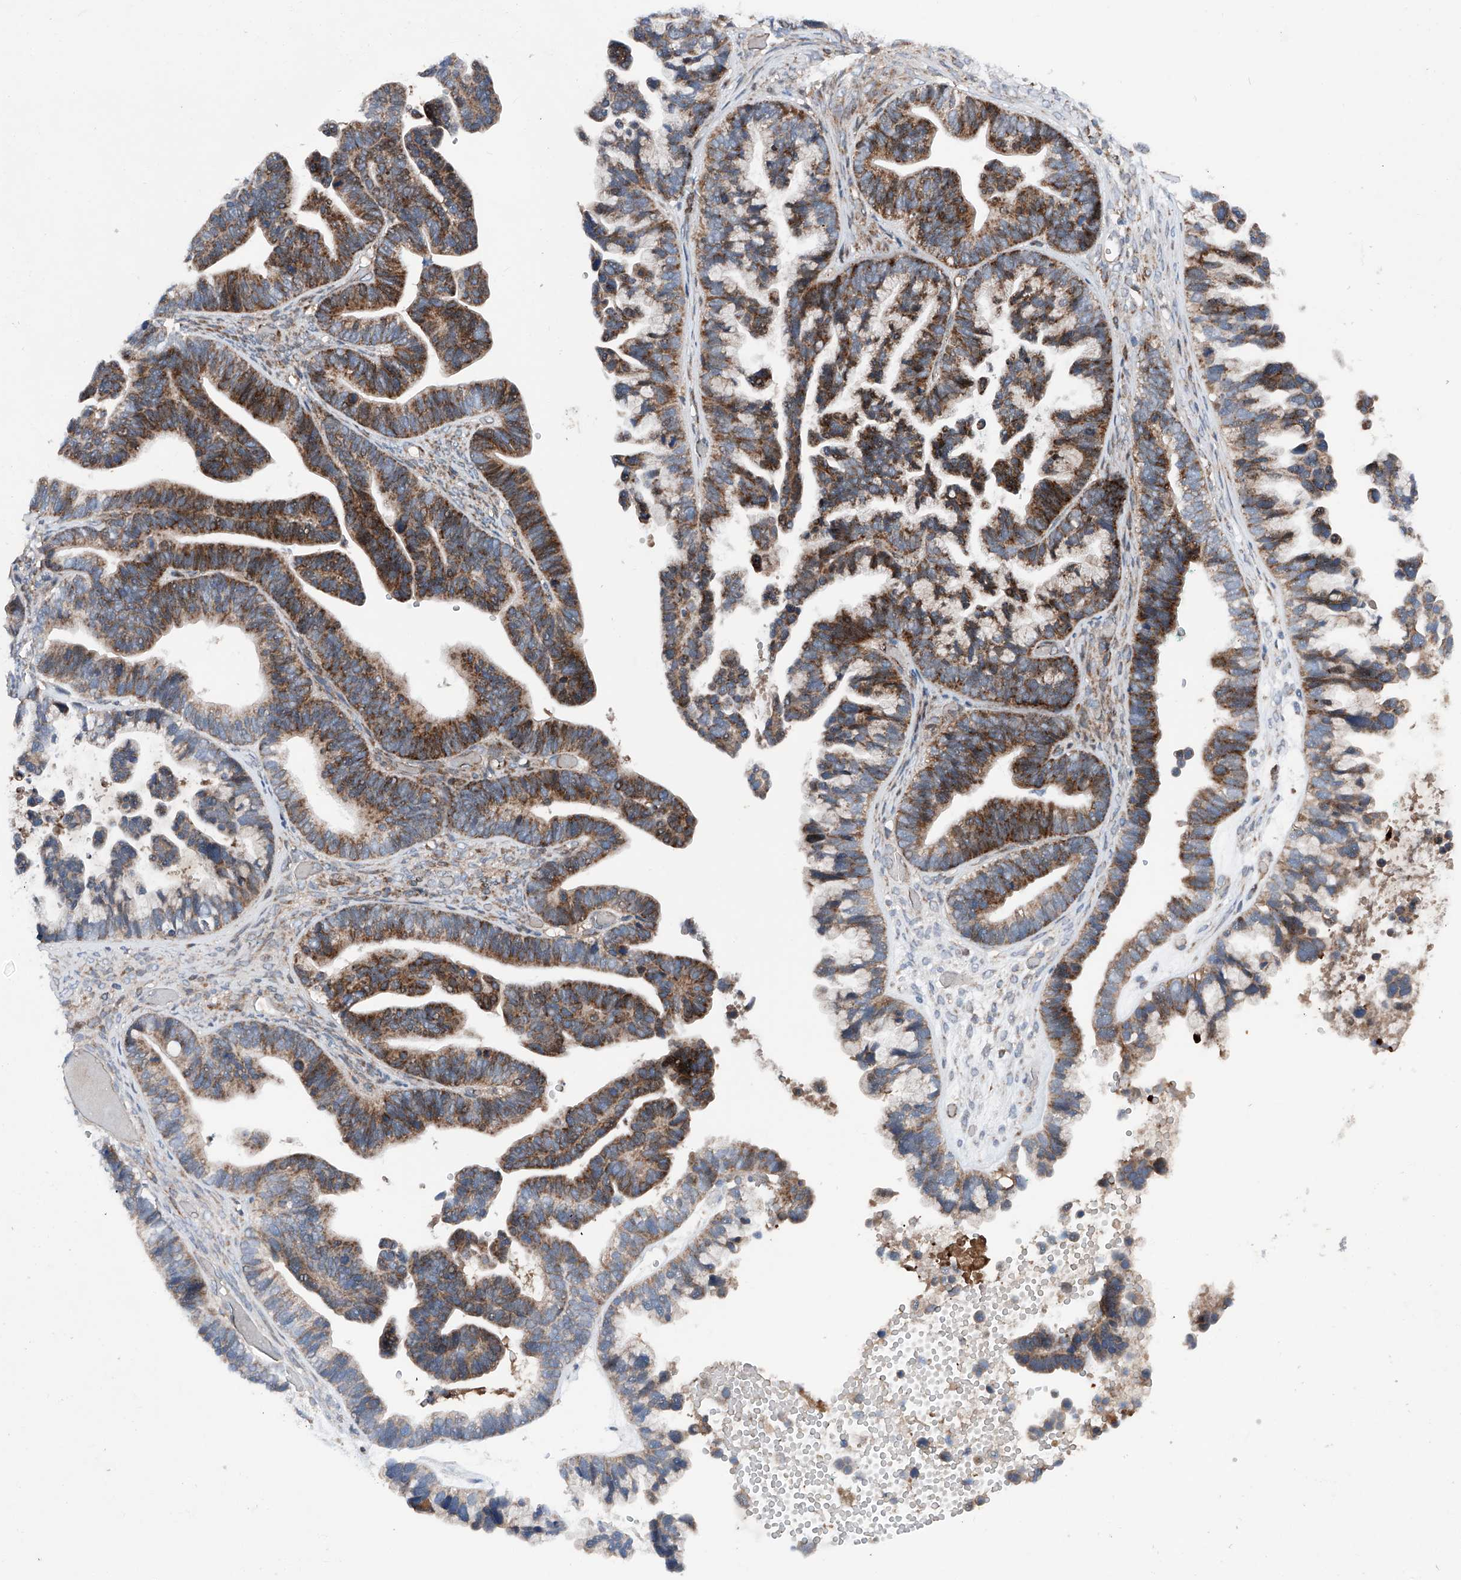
{"staining": {"intensity": "moderate", "quantity": ">75%", "location": "cytoplasmic/membranous"}, "tissue": "ovarian cancer", "cell_type": "Tumor cells", "image_type": "cancer", "snomed": [{"axis": "morphology", "description": "Cystadenocarcinoma, serous, NOS"}, {"axis": "topography", "description": "Ovary"}], "caption": "An image of human serous cystadenocarcinoma (ovarian) stained for a protein demonstrates moderate cytoplasmic/membranous brown staining in tumor cells. (DAB (3,3'-diaminobenzidine) = brown stain, brightfield microscopy at high magnification).", "gene": "DAD1", "patient": {"sex": "female", "age": 56}}